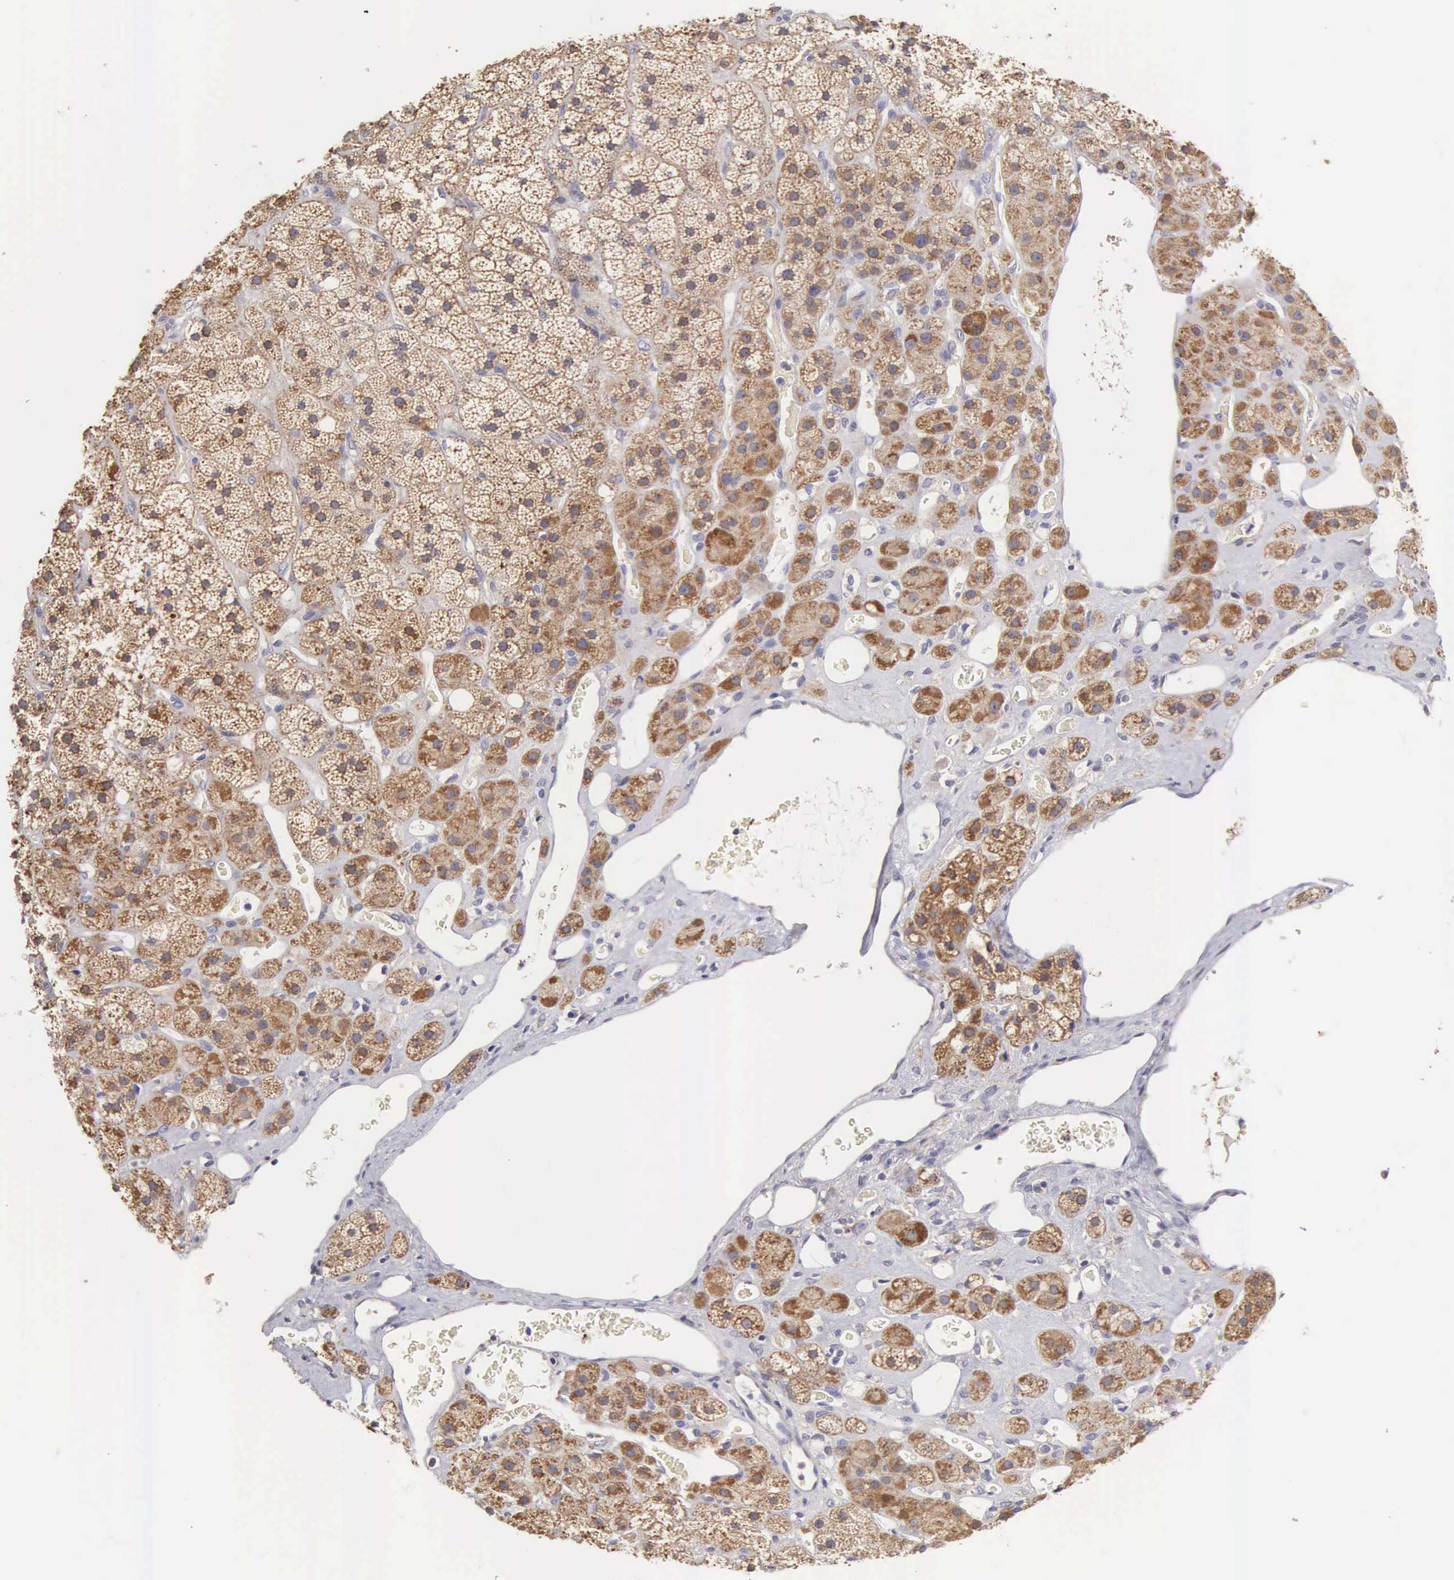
{"staining": {"intensity": "moderate", "quantity": ">75%", "location": "cytoplasmic/membranous"}, "tissue": "adrenal gland", "cell_type": "Glandular cells", "image_type": "normal", "snomed": [{"axis": "morphology", "description": "Normal tissue, NOS"}, {"axis": "topography", "description": "Adrenal gland"}], "caption": "Benign adrenal gland demonstrates moderate cytoplasmic/membranous expression in about >75% of glandular cells The protein is stained brown, and the nuclei are stained in blue (DAB IHC with brightfield microscopy, high magnification)..", "gene": "TXLNG", "patient": {"sex": "male", "age": 57}}